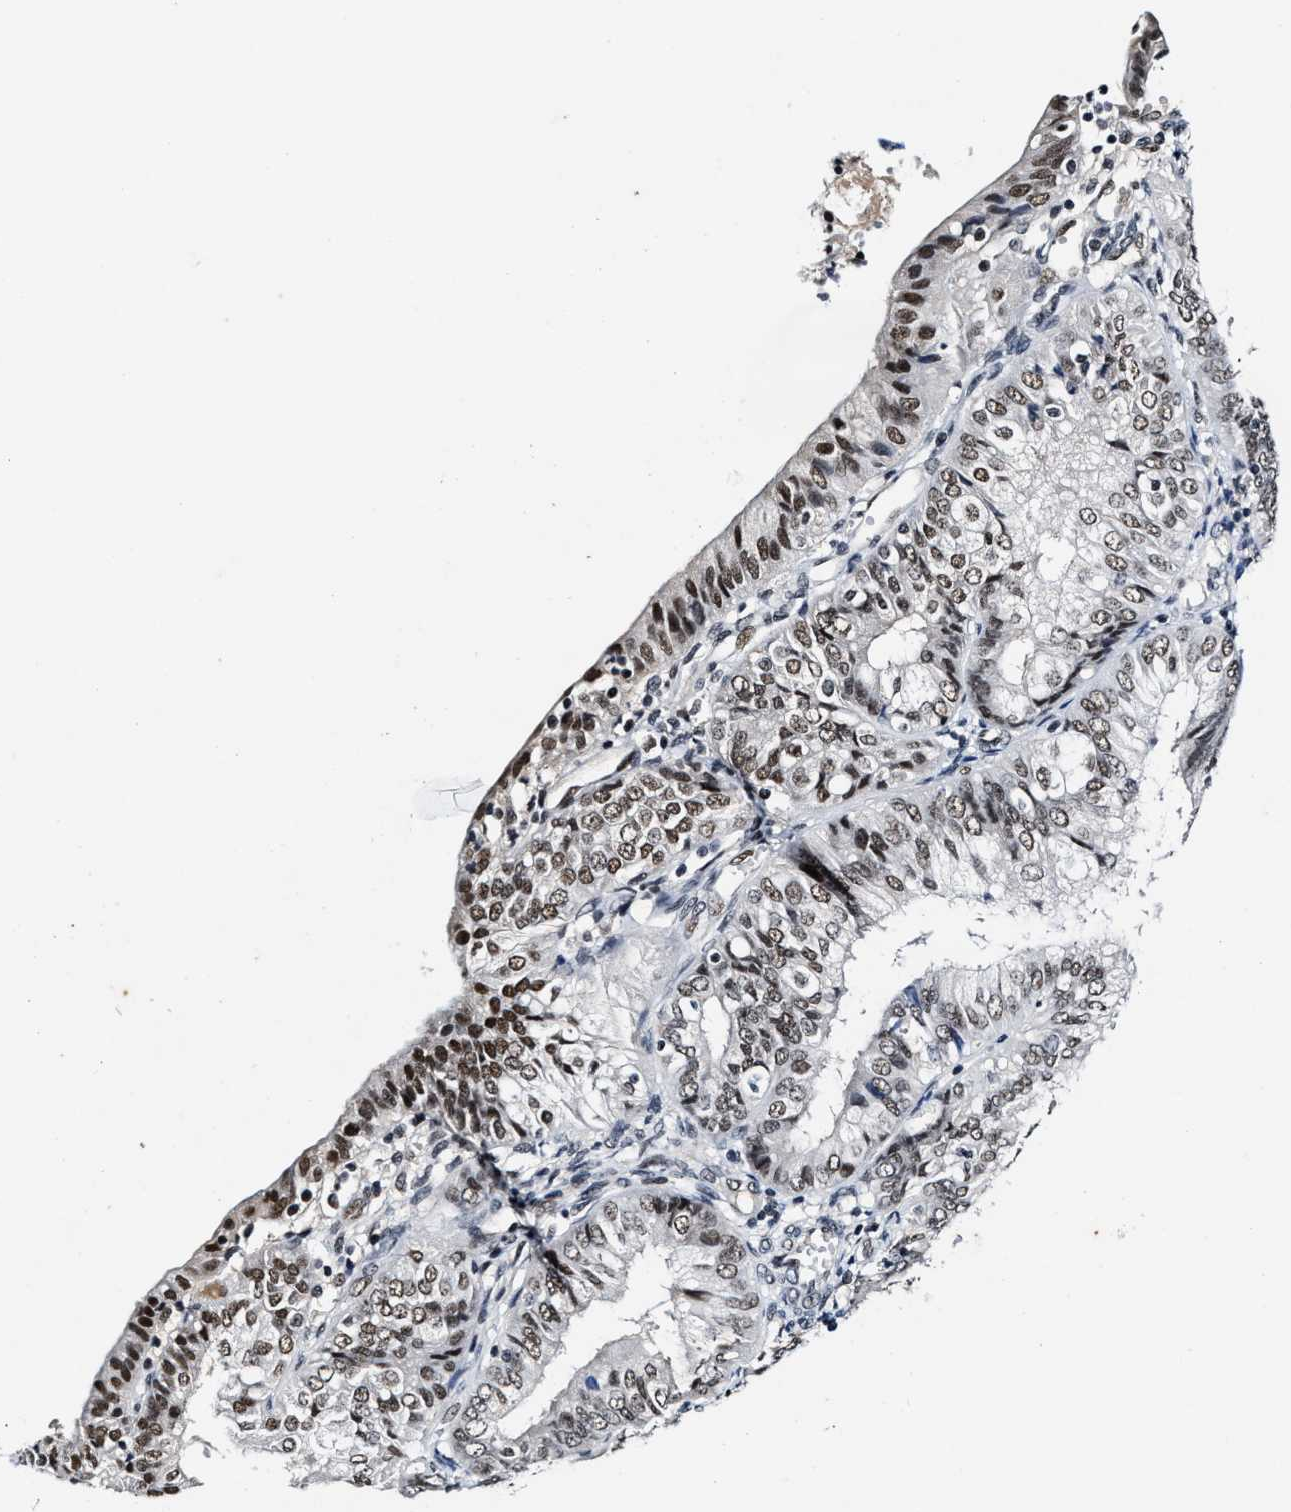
{"staining": {"intensity": "strong", "quantity": "<25%", "location": "nuclear"}, "tissue": "endometrial cancer", "cell_type": "Tumor cells", "image_type": "cancer", "snomed": [{"axis": "morphology", "description": "Adenocarcinoma, NOS"}, {"axis": "topography", "description": "Endometrium"}], "caption": "IHC micrograph of neoplastic tissue: adenocarcinoma (endometrial) stained using immunohistochemistry exhibits medium levels of strong protein expression localized specifically in the nuclear of tumor cells, appearing as a nuclear brown color.", "gene": "INIP", "patient": {"sex": "female", "age": 58}}